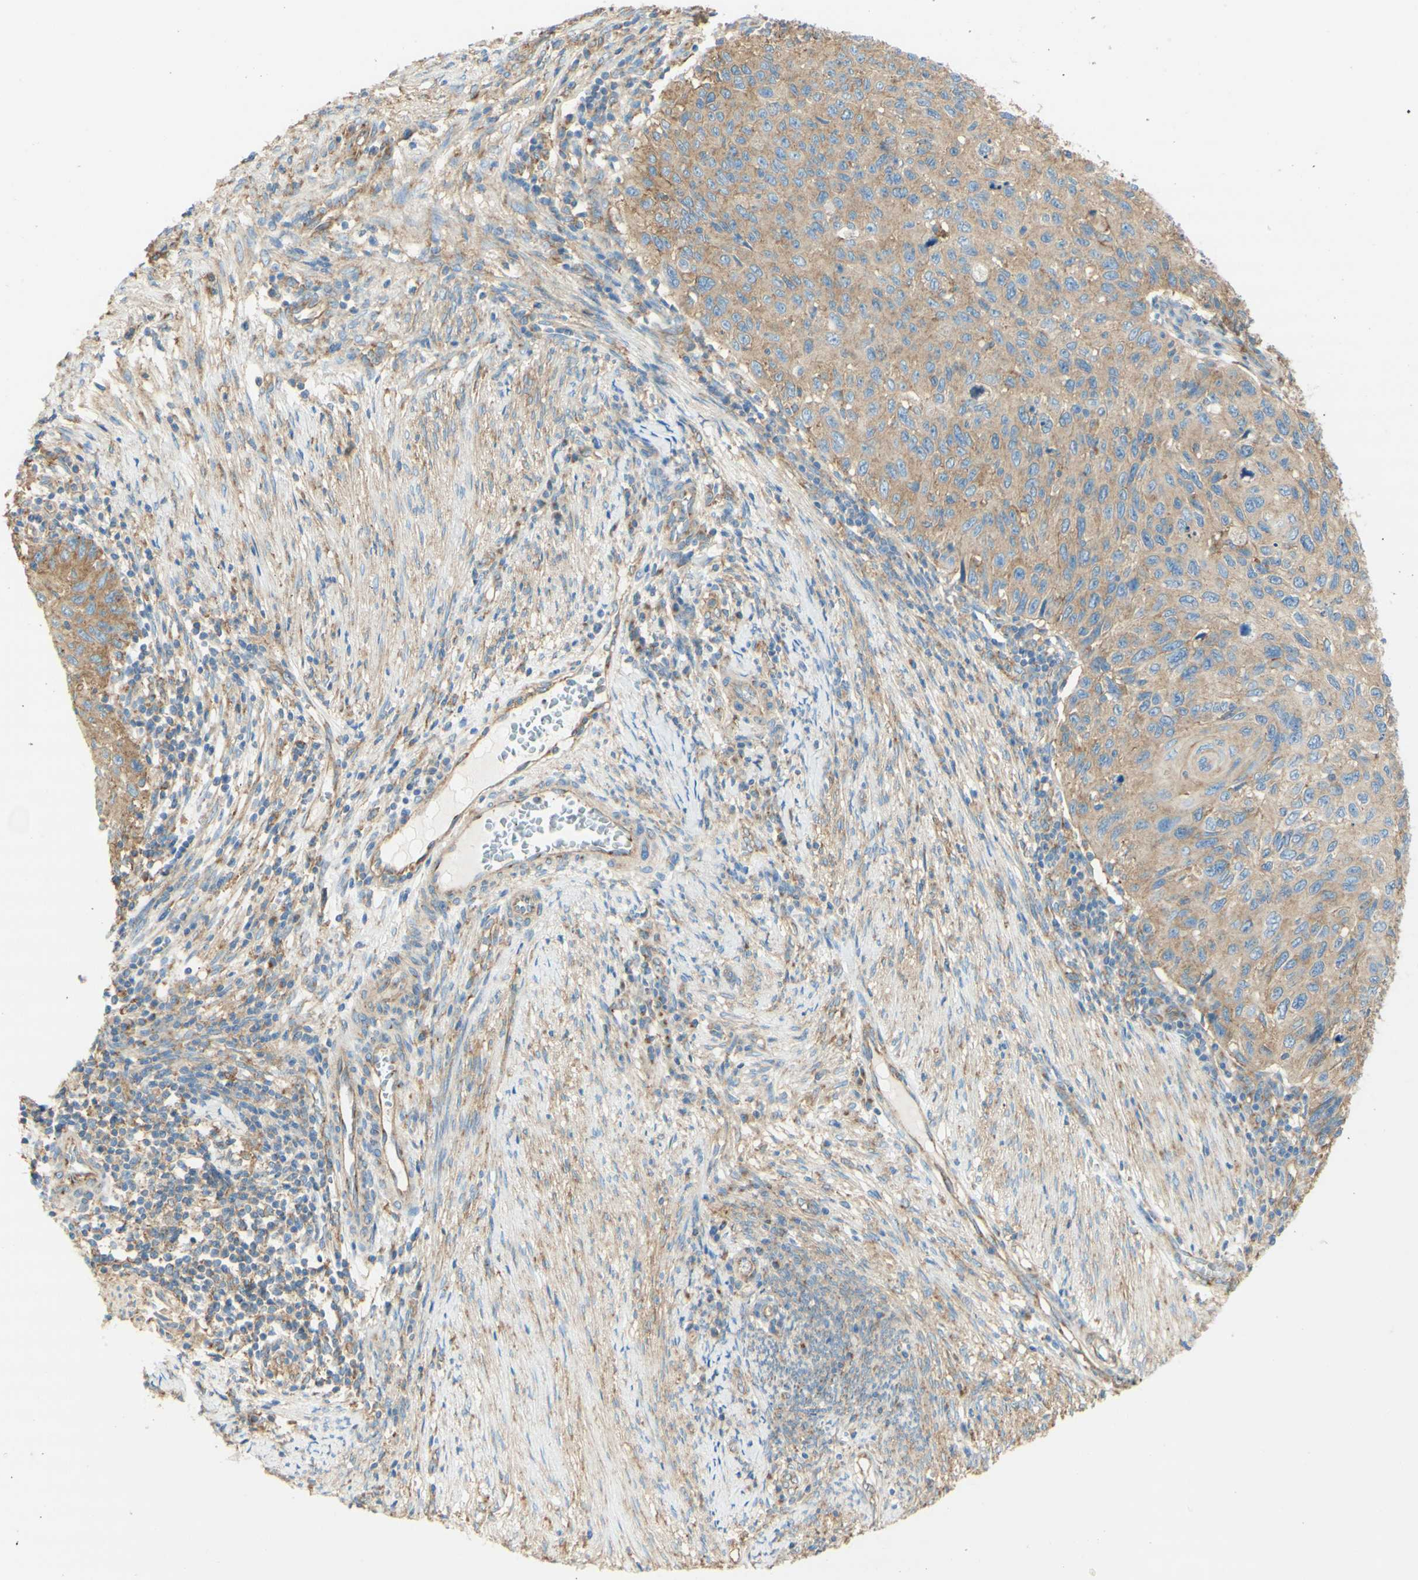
{"staining": {"intensity": "moderate", "quantity": ">75%", "location": "cytoplasmic/membranous"}, "tissue": "cervical cancer", "cell_type": "Tumor cells", "image_type": "cancer", "snomed": [{"axis": "morphology", "description": "Squamous cell carcinoma, NOS"}, {"axis": "topography", "description": "Cervix"}], "caption": "Immunohistochemical staining of human cervical cancer displays moderate cytoplasmic/membranous protein staining in approximately >75% of tumor cells. The protein is stained brown, and the nuclei are stained in blue (DAB (3,3'-diaminobenzidine) IHC with brightfield microscopy, high magnification).", "gene": "CLTC", "patient": {"sex": "female", "age": 70}}